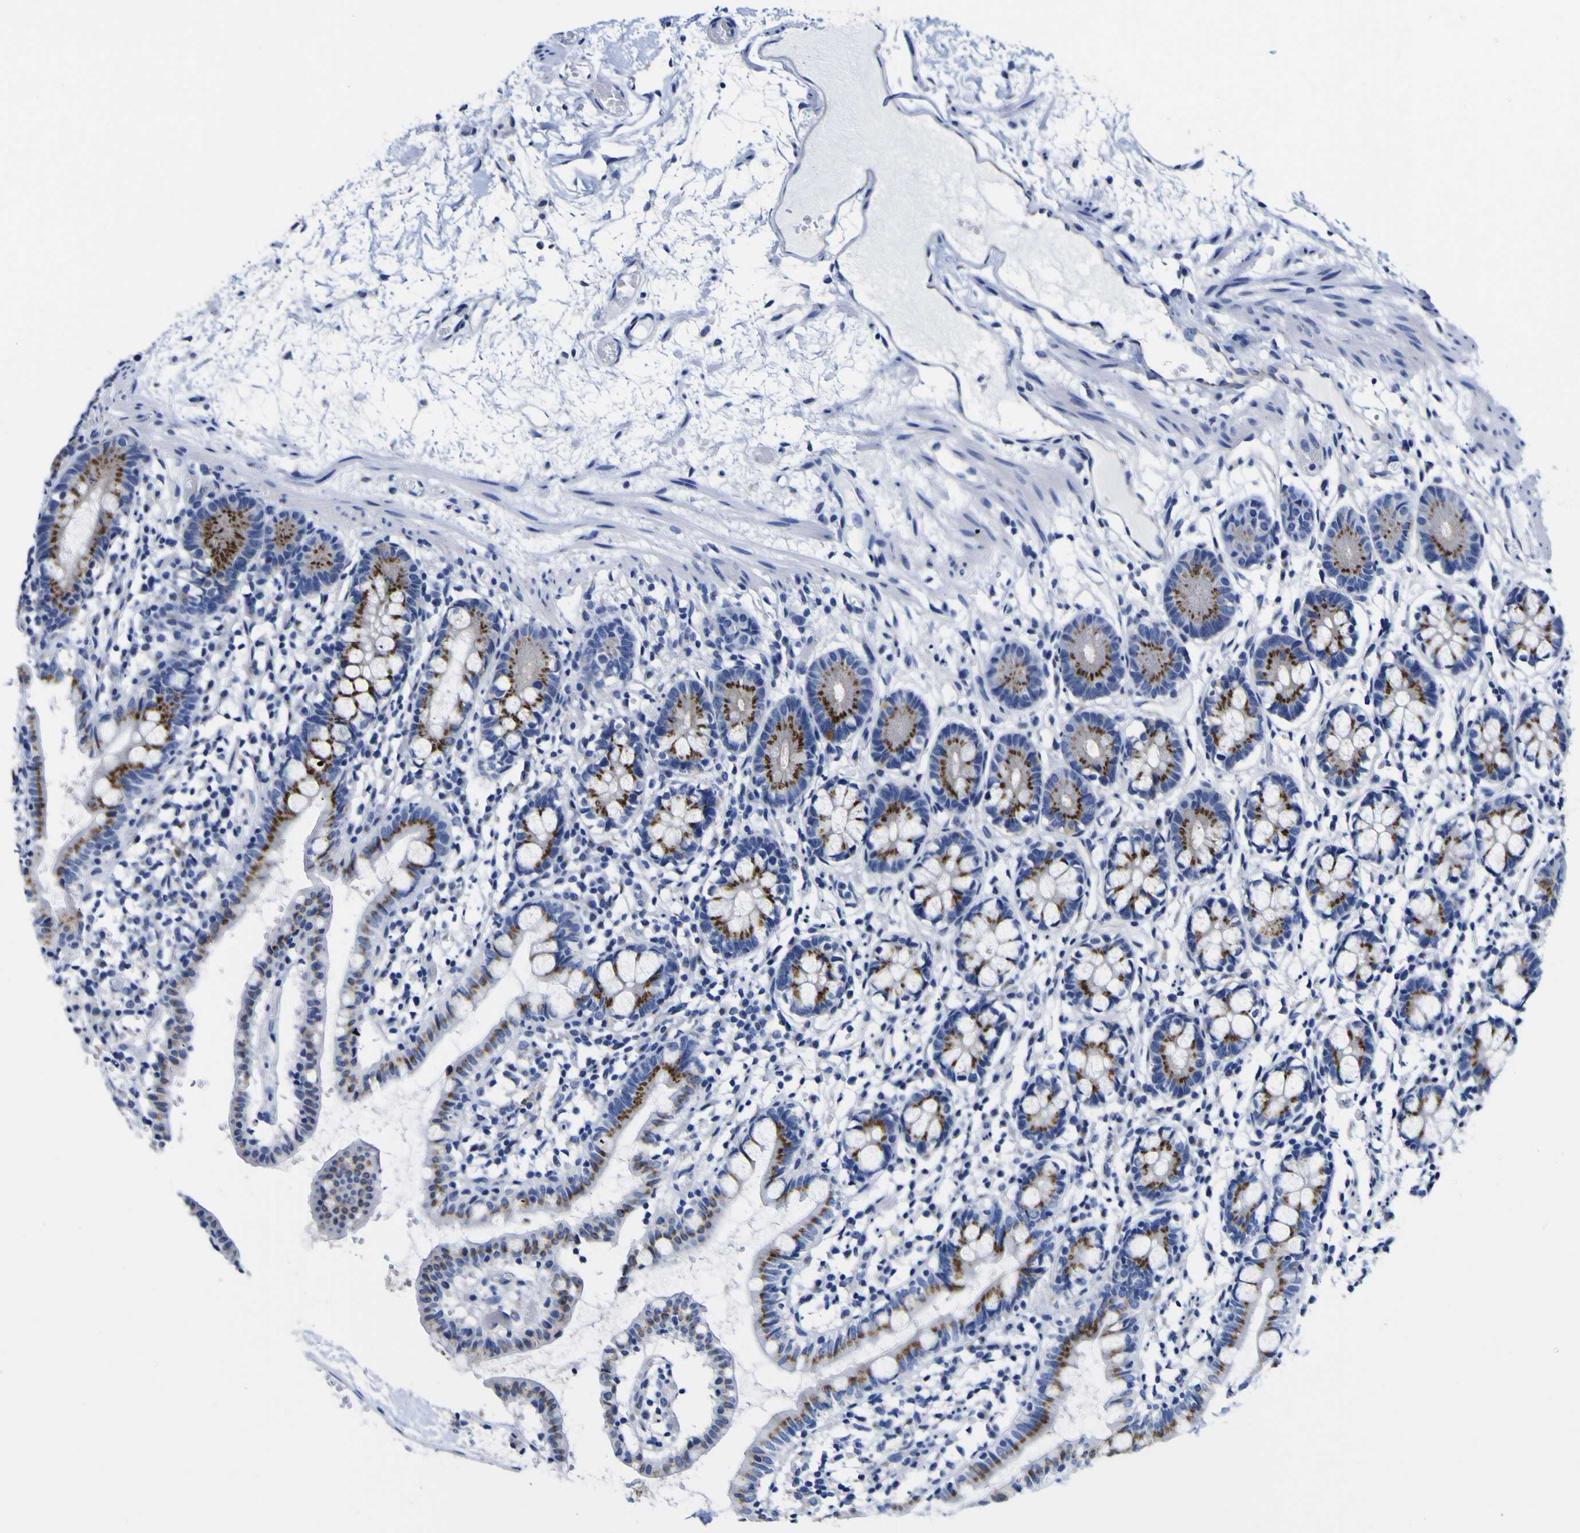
{"staining": {"intensity": "moderate", "quantity": ">75%", "location": "cytoplasmic/membranous"}, "tissue": "small intestine", "cell_type": "Glandular cells", "image_type": "normal", "snomed": [{"axis": "morphology", "description": "Normal tissue, NOS"}, {"axis": "morphology", "description": "Cystadenocarcinoma, serous, Metastatic site"}, {"axis": "topography", "description": "Small intestine"}], "caption": "Protein staining of normal small intestine reveals moderate cytoplasmic/membranous staining in about >75% of glandular cells.", "gene": "GOLM1", "patient": {"sex": "female", "age": 61}}